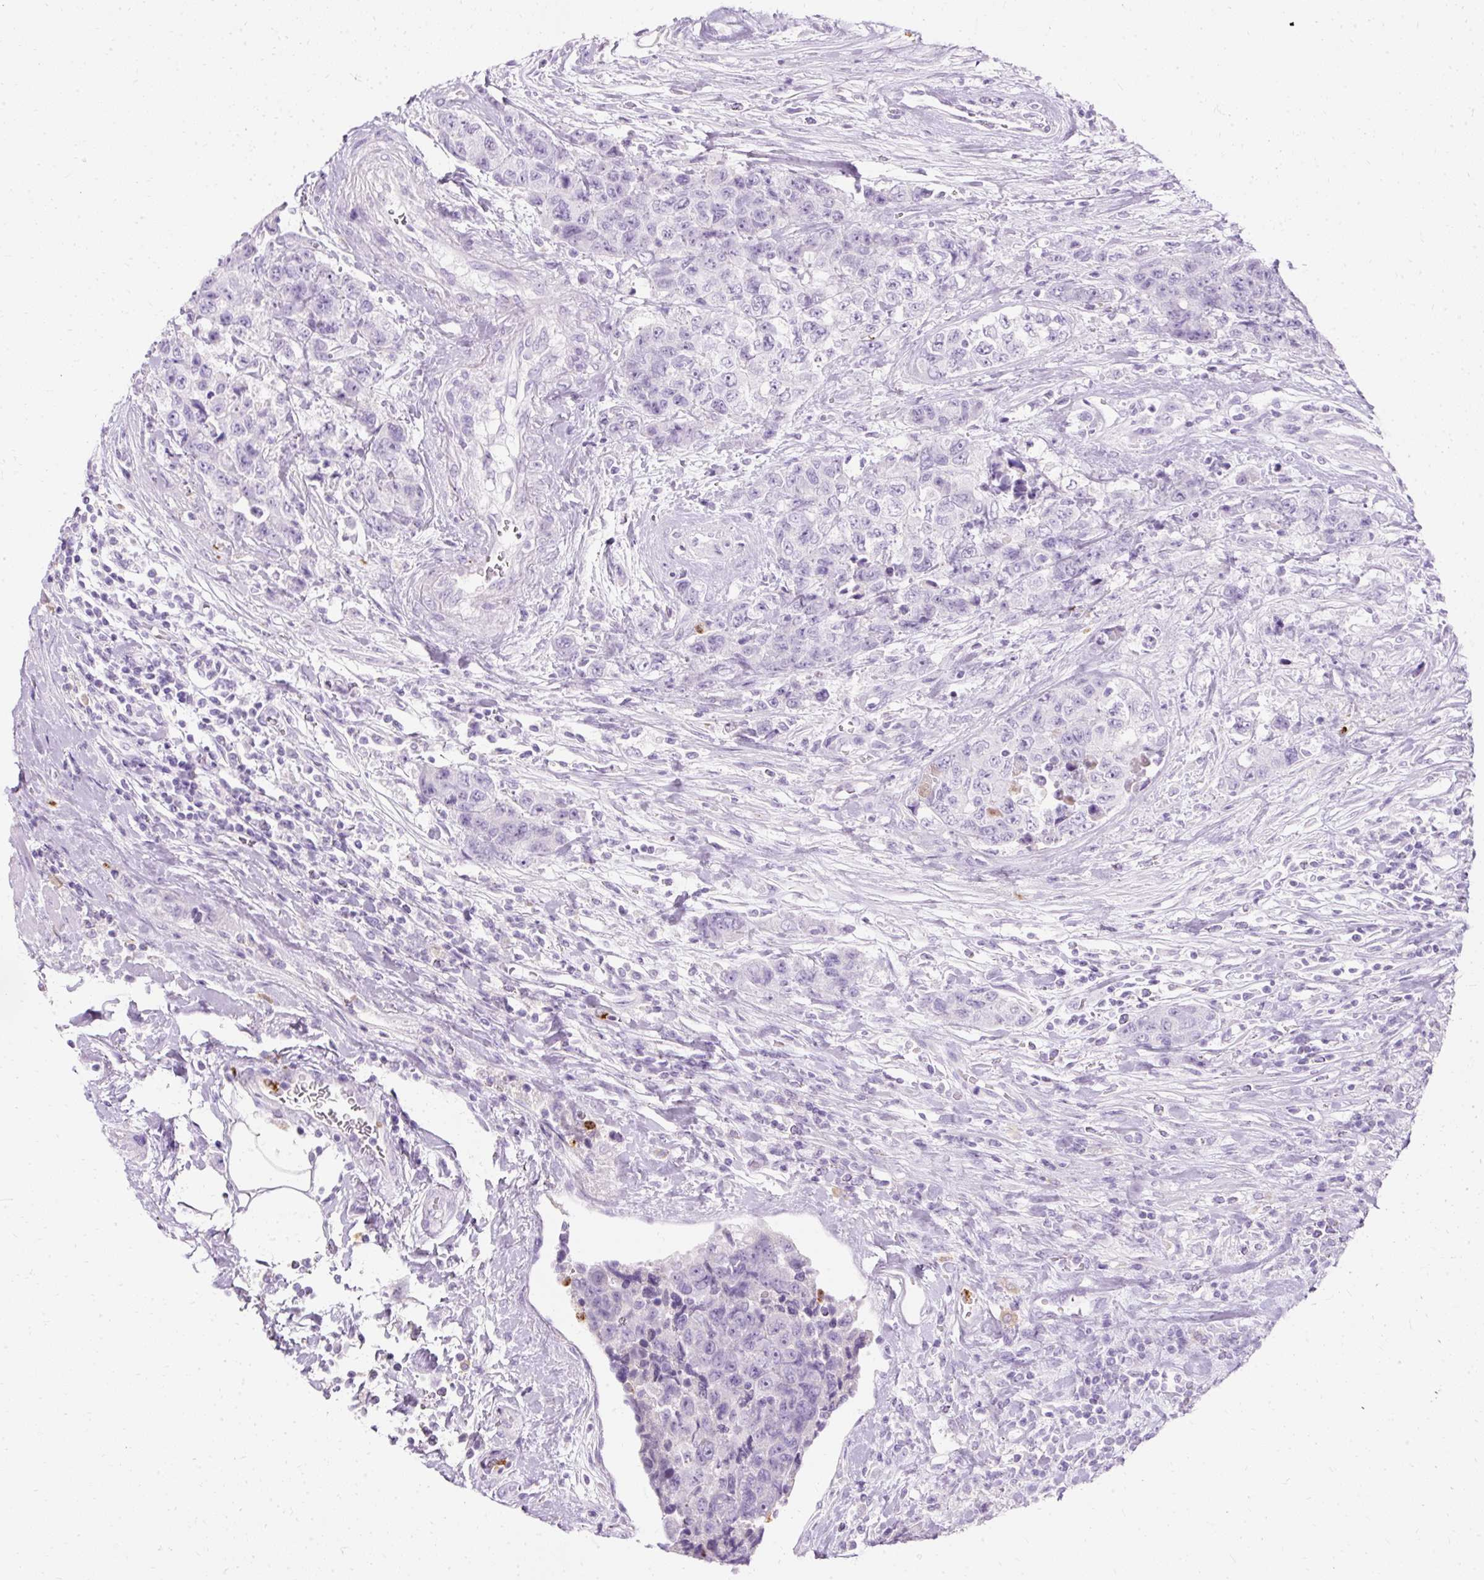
{"staining": {"intensity": "negative", "quantity": "none", "location": "none"}, "tissue": "urothelial cancer", "cell_type": "Tumor cells", "image_type": "cancer", "snomed": [{"axis": "morphology", "description": "Urothelial carcinoma, High grade"}, {"axis": "topography", "description": "Urinary bladder"}], "caption": "An image of urothelial cancer stained for a protein displays no brown staining in tumor cells.", "gene": "DEFA1", "patient": {"sex": "female", "age": 78}}